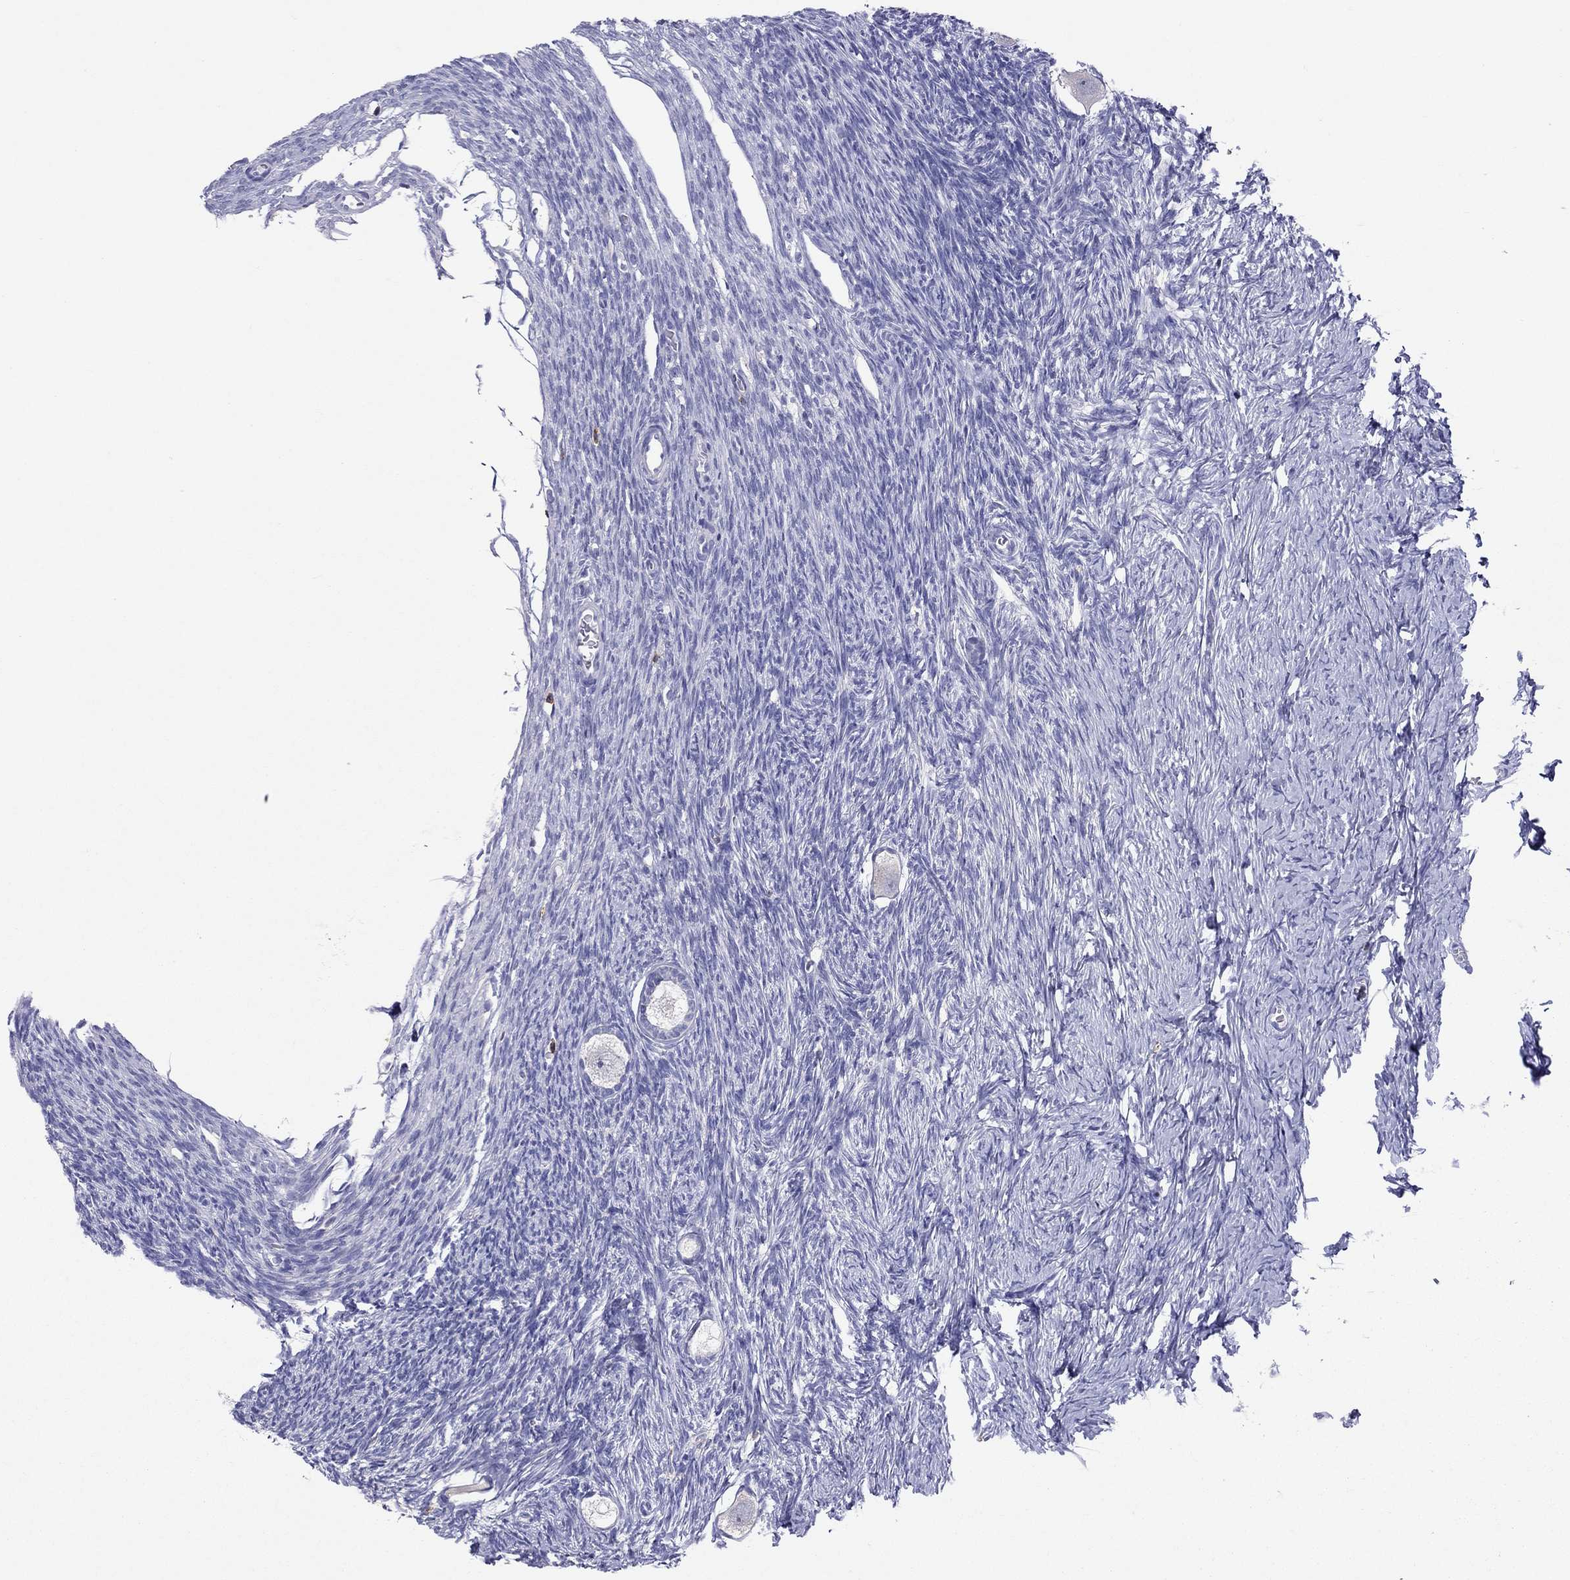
{"staining": {"intensity": "negative", "quantity": "none", "location": "none"}, "tissue": "ovary", "cell_type": "Follicle cells", "image_type": "normal", "snomed": [{"axis": "morphology", "description": "Normal tissue, NOS"}, {"axis": "topography", "description": "Ovary"}], "caption": "High power microscopy photomicrograph of an IHC micrograph of normal ovary, revealing no significant staining in follicle cells. The staining is performed using DAB brown chromogen with nuclei counter-stained in using hematoxylin.", "gene": "ENSG00000288637", "patient": {"sex": "female", "age": 27}}